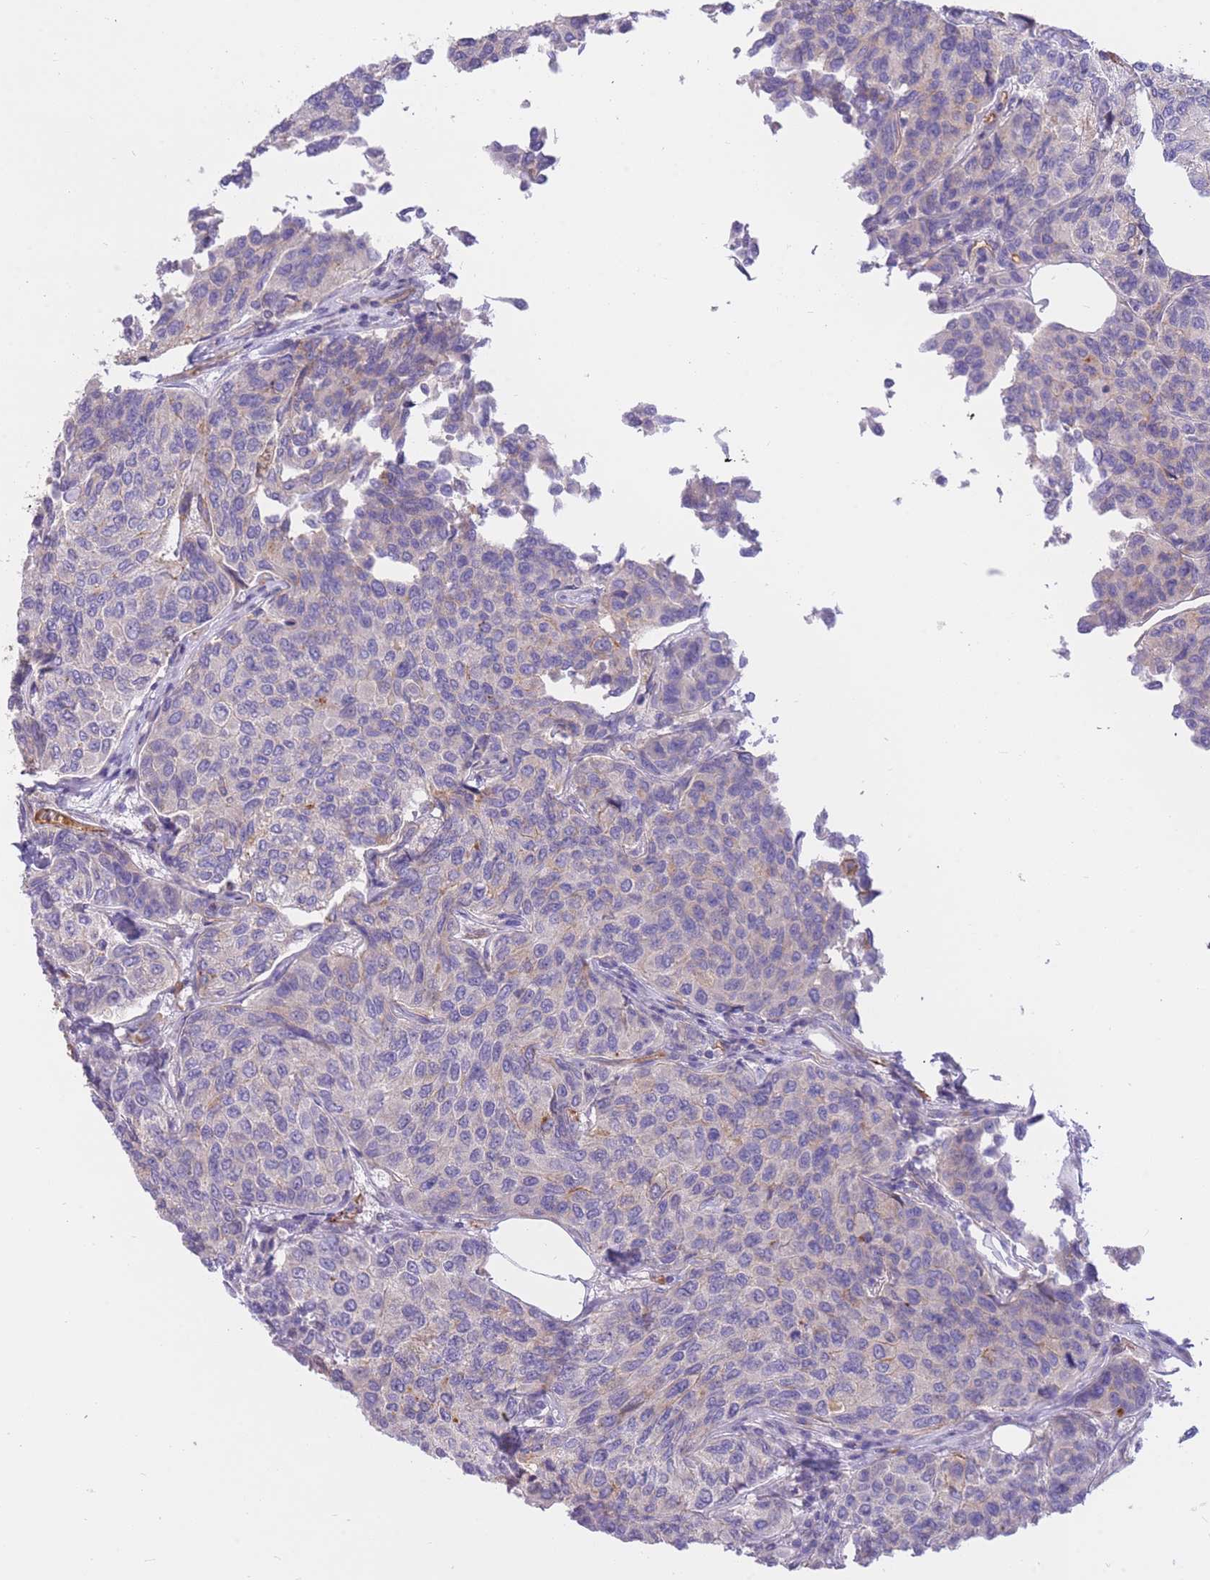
{"staining": {"intensity": "negative", "quantity": "none", "location": "none"}, "tissue": "breast cancer", "cell_type": "Tumor cells", "image_type": "cancer", "snomed": [{"axis": "morphology", "description": "Duct carcinoma"}, {"axis": "topography", "description": "Breast"}], "caption": "This is an IHC photomicrograph of human breast cancer (infiltrating ductal carcinoma). There is no staining in tumor cells.", "gene": "SULT1A1", "patient": {"sex": "female", "age": 55}}